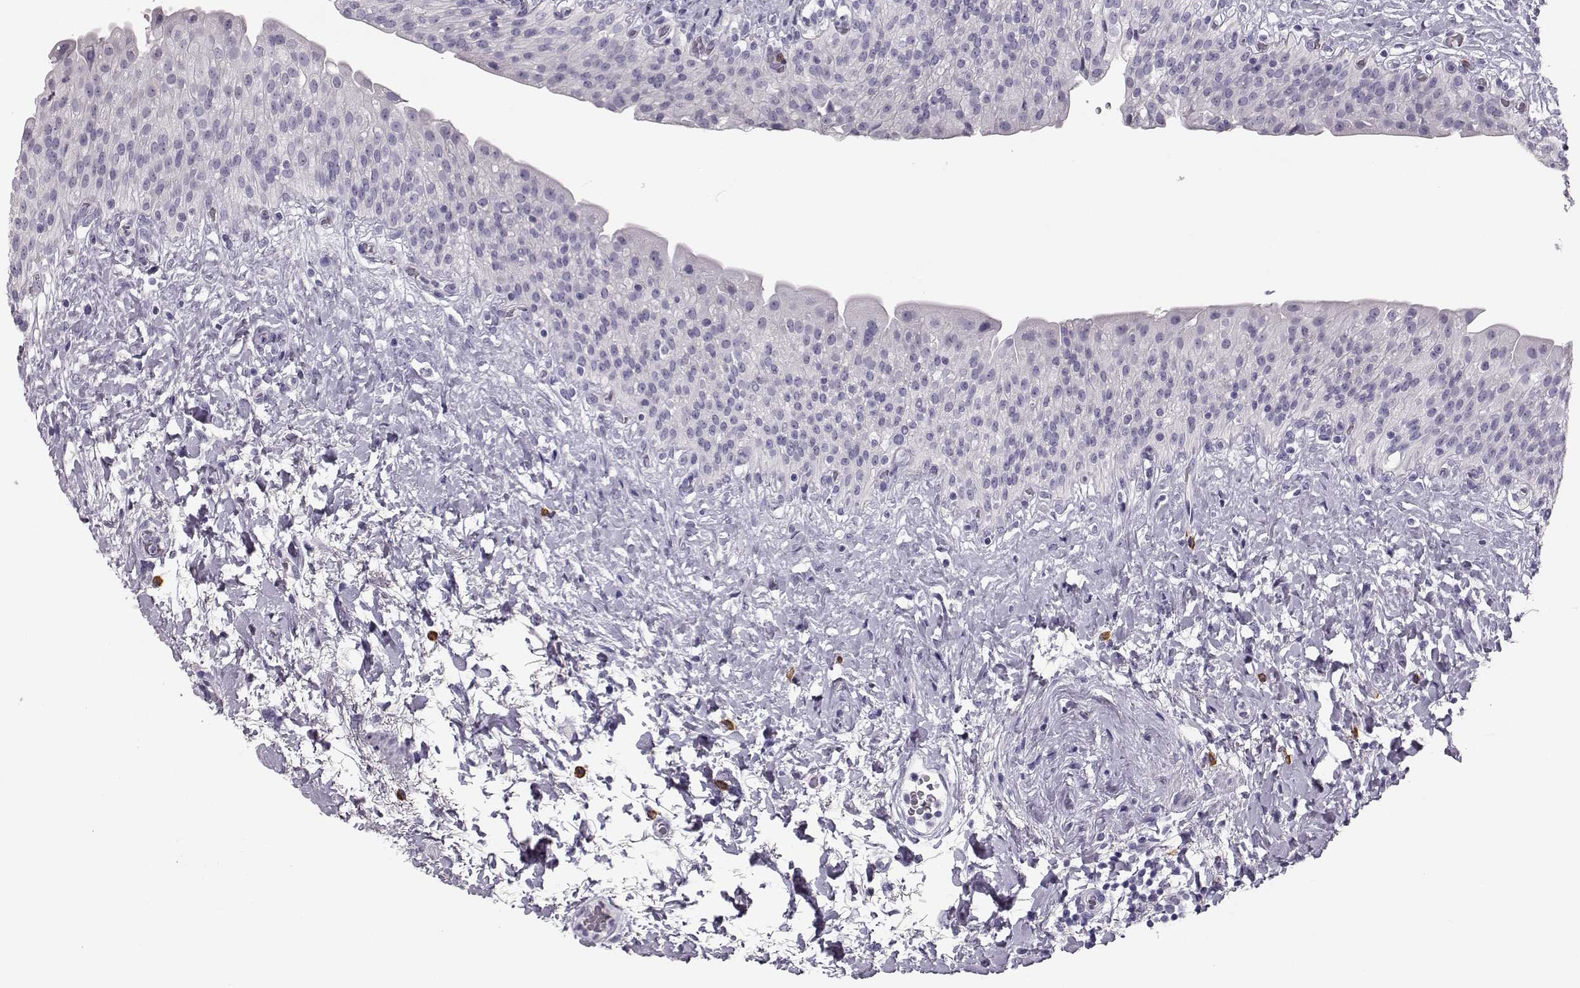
{"staining": {"intensity": "negative", "quantity": "none", "location": "none"}, "tissue": "urinary bladder", "cell_type": "Urothelial cells", "image_type": "normal", "snomed": [{"axis": "morphology", "description": "Normal tissue, NOS"}, {"axis": "morphology", "description": "Inflammation, NOS"}, {"axis": "topography", "description": "Urinary bladder"}], "caption": "DAB (3,3'-diaminobenzidine) immunohistochemical staining of normal urinary bladder displays no significant positivity in urothelial cells. Brightfield microscopy of immunohistochemistry (IHC) stained with DAB (3,3'-diaminobenzidine) (brown) and hematoxylin (blue), captured at high magnification.", "gene": "NPTXR", "patient": {"sex": "male", "age": 64}}